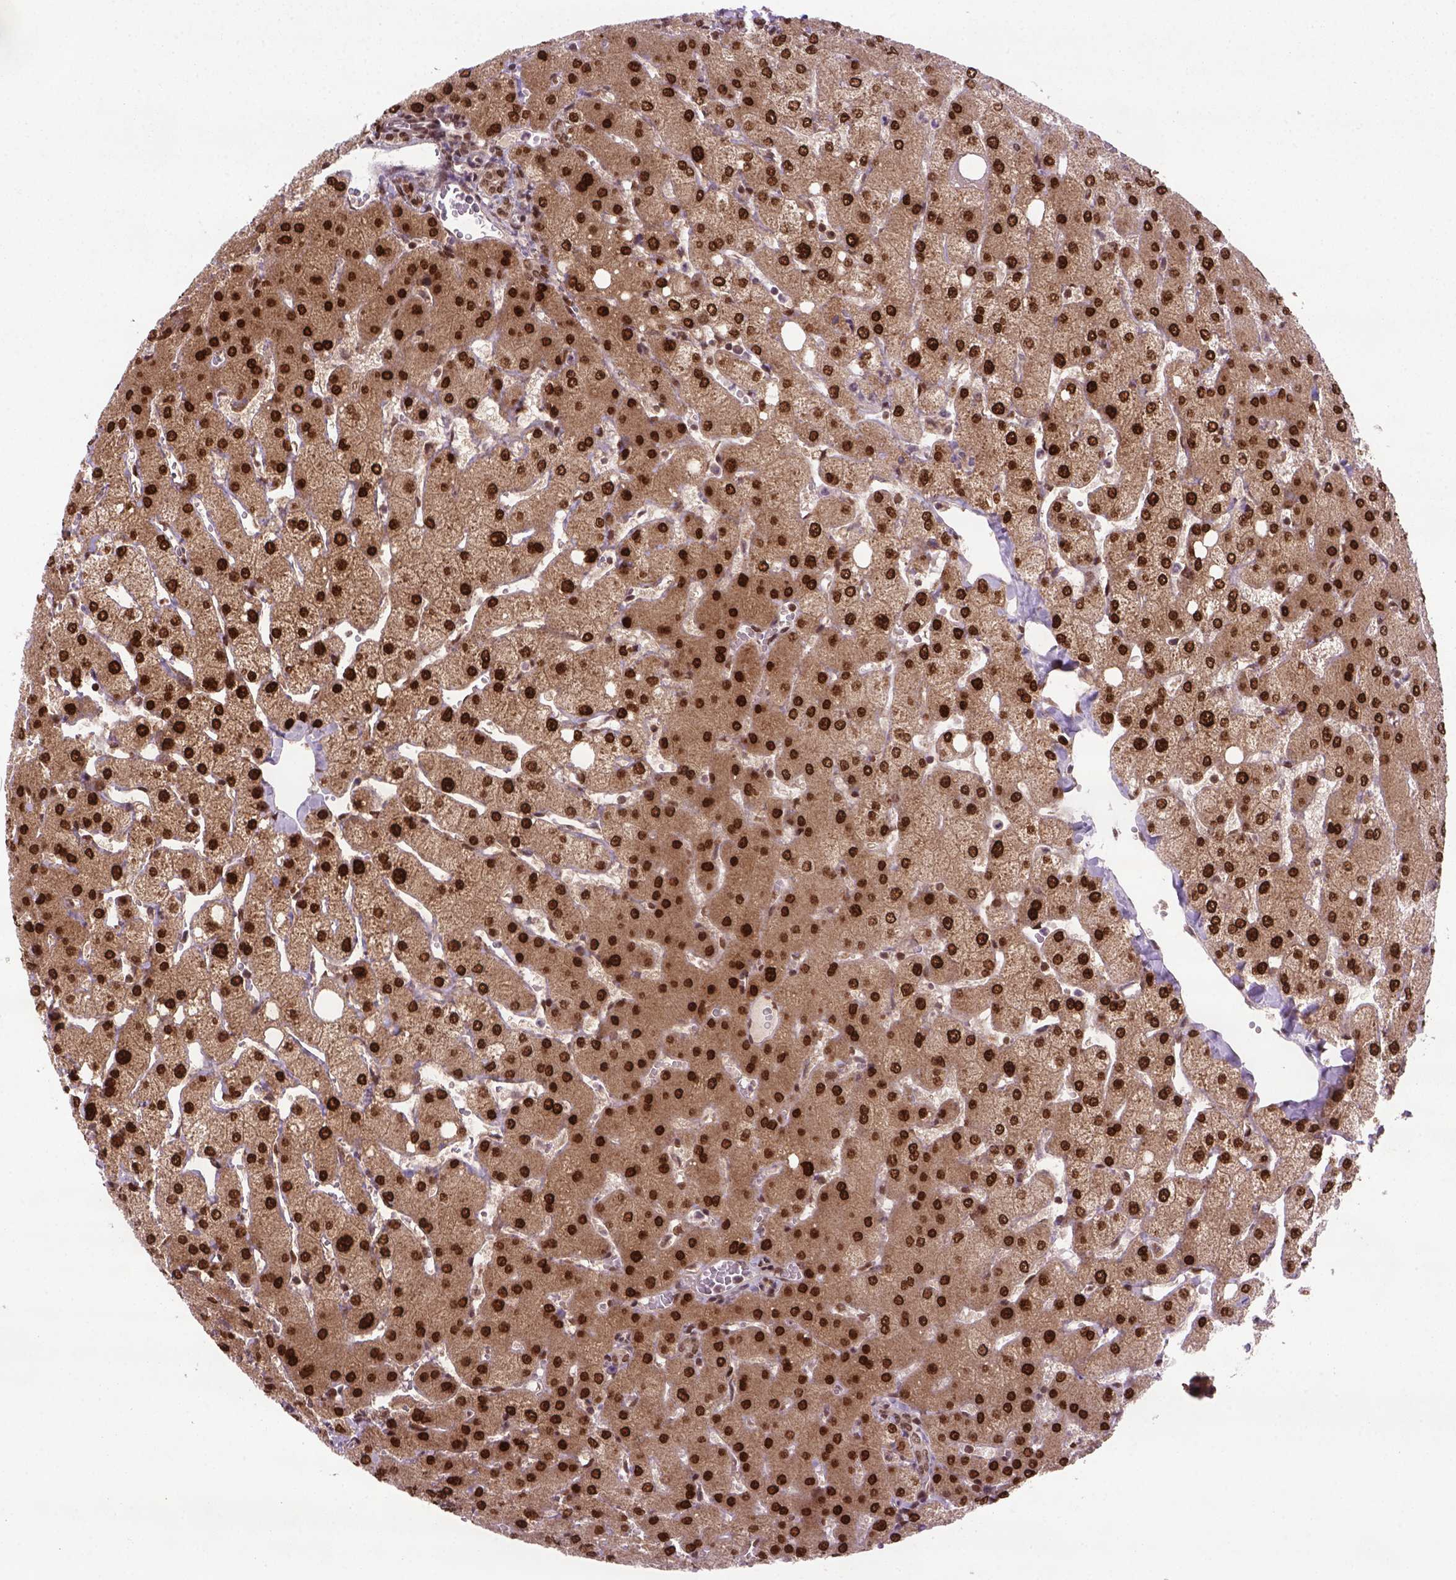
{"staining": {"intensity": "weak", "quantity": "25%-75%", "location": "nuclear"}, "tissue": "liver", "cell_type": "Cholangiocytes", "image_type": "normal", "snomed": [{"axis": "morphology", "description": "Normal tissue, NOS"}, {"axis": "topography", "description": "Liver"}], "caption": "A brown stain labels weak nuclear staining of a protein in cholangiocytes of benign human liver. Immunohistochemistry stains the protein of interest in brown and the nuclei are stained blue.", "gene": "MGMT", "patient": {"sex": "female", "age": 54}}